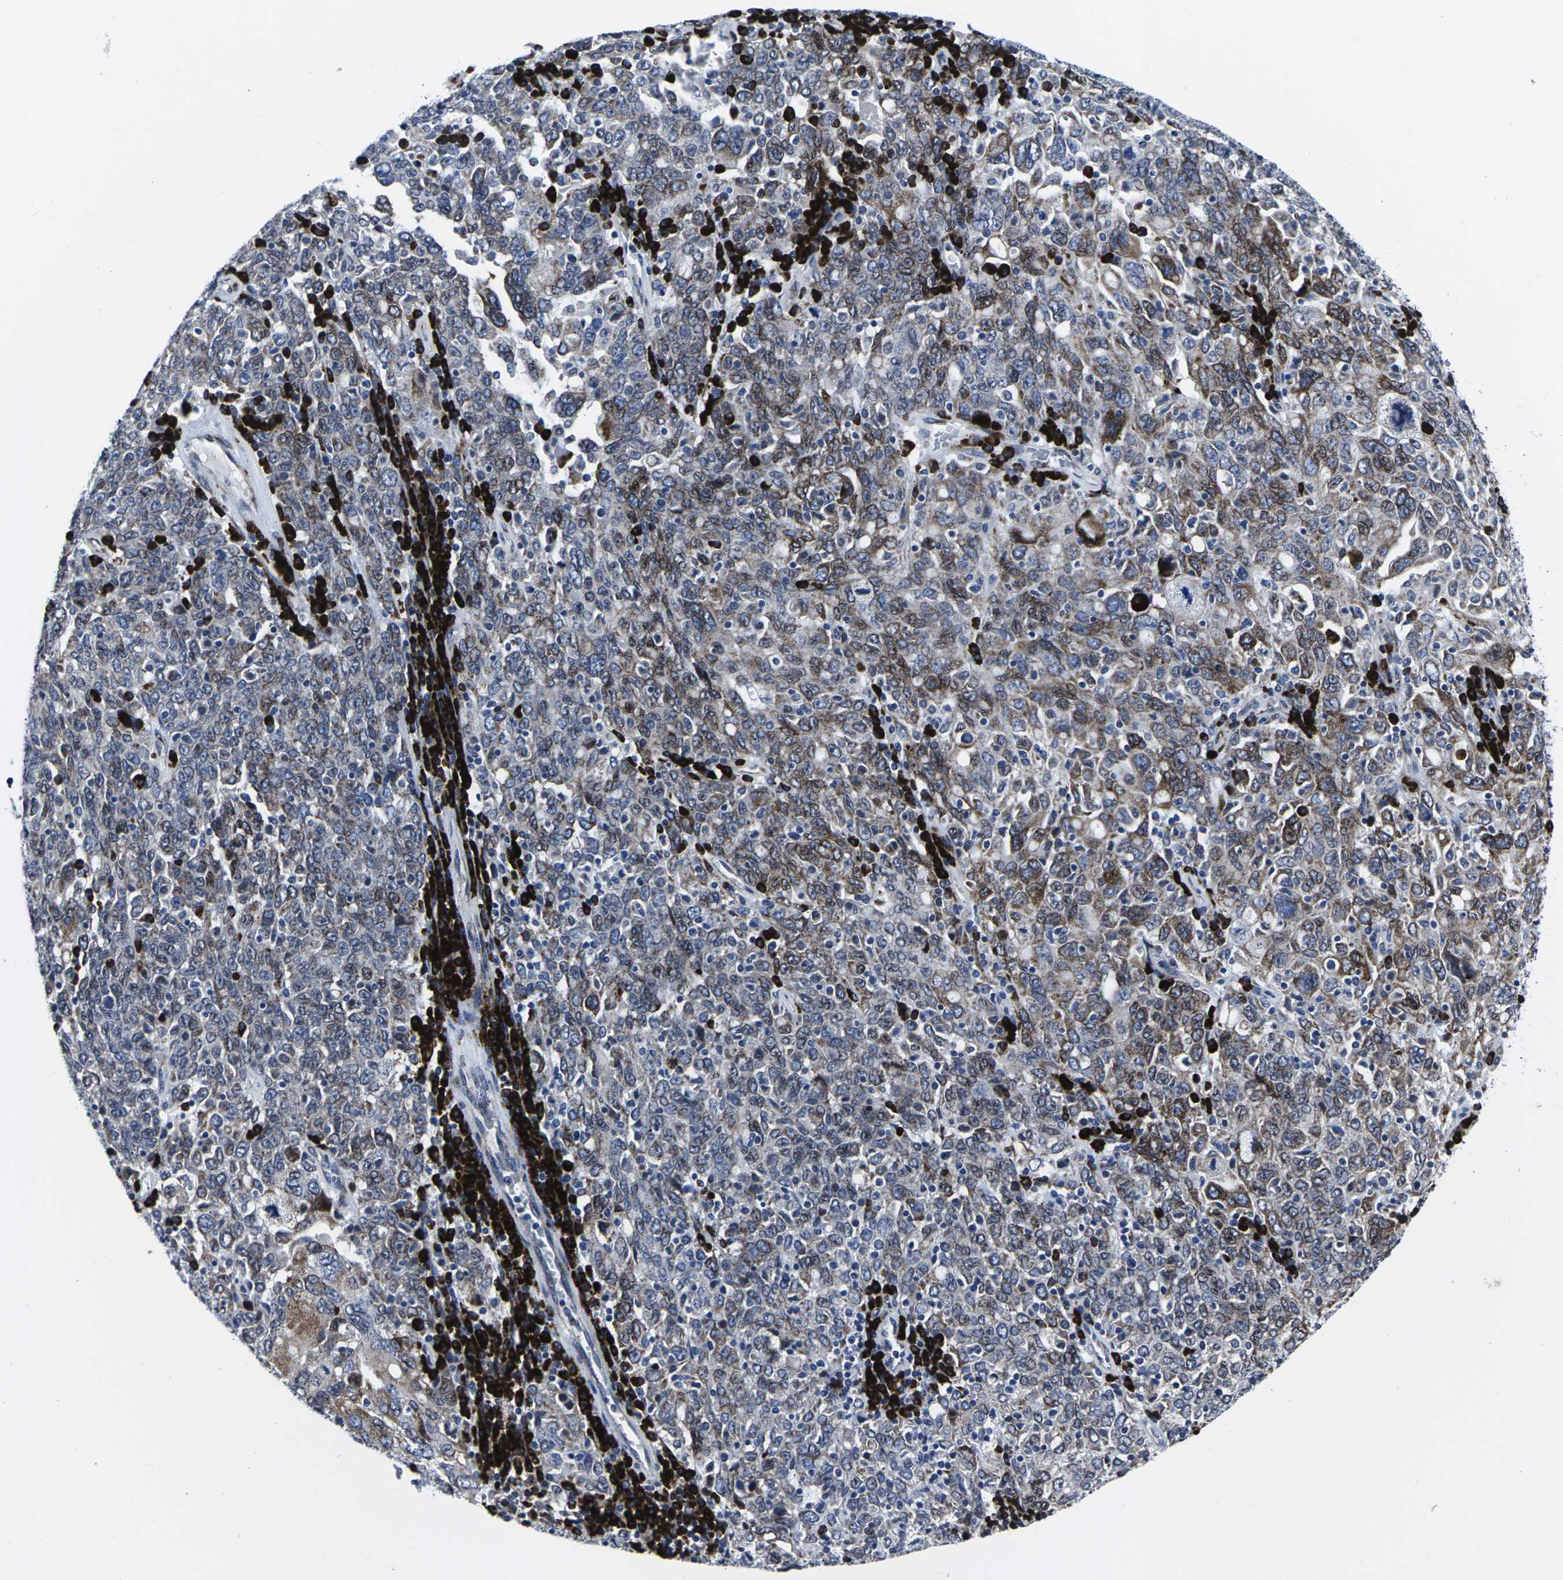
{"staining": {"intensity": "moderate", "quantity": "25%-75%", "location": "cytoplasmic/membranous"}, "tissue": "ovarian cancer", "cell_type": "Tumor cells", "image_type": "cancer", "snomed": [{"axis": "morphology", "description": "Carcinoma, endometroid"}, {"axis": "topography", "description": "Ovary"}], "caption": "Ovarian cancer (endometroid carcinoma) stained with a brown dye exhibits moderate cytoplasmic/membranous positive positivity in approximately 25%-75% of tumor cells.", "gene": "RPN1", "patient": {"sex": "female", "age": 62}}